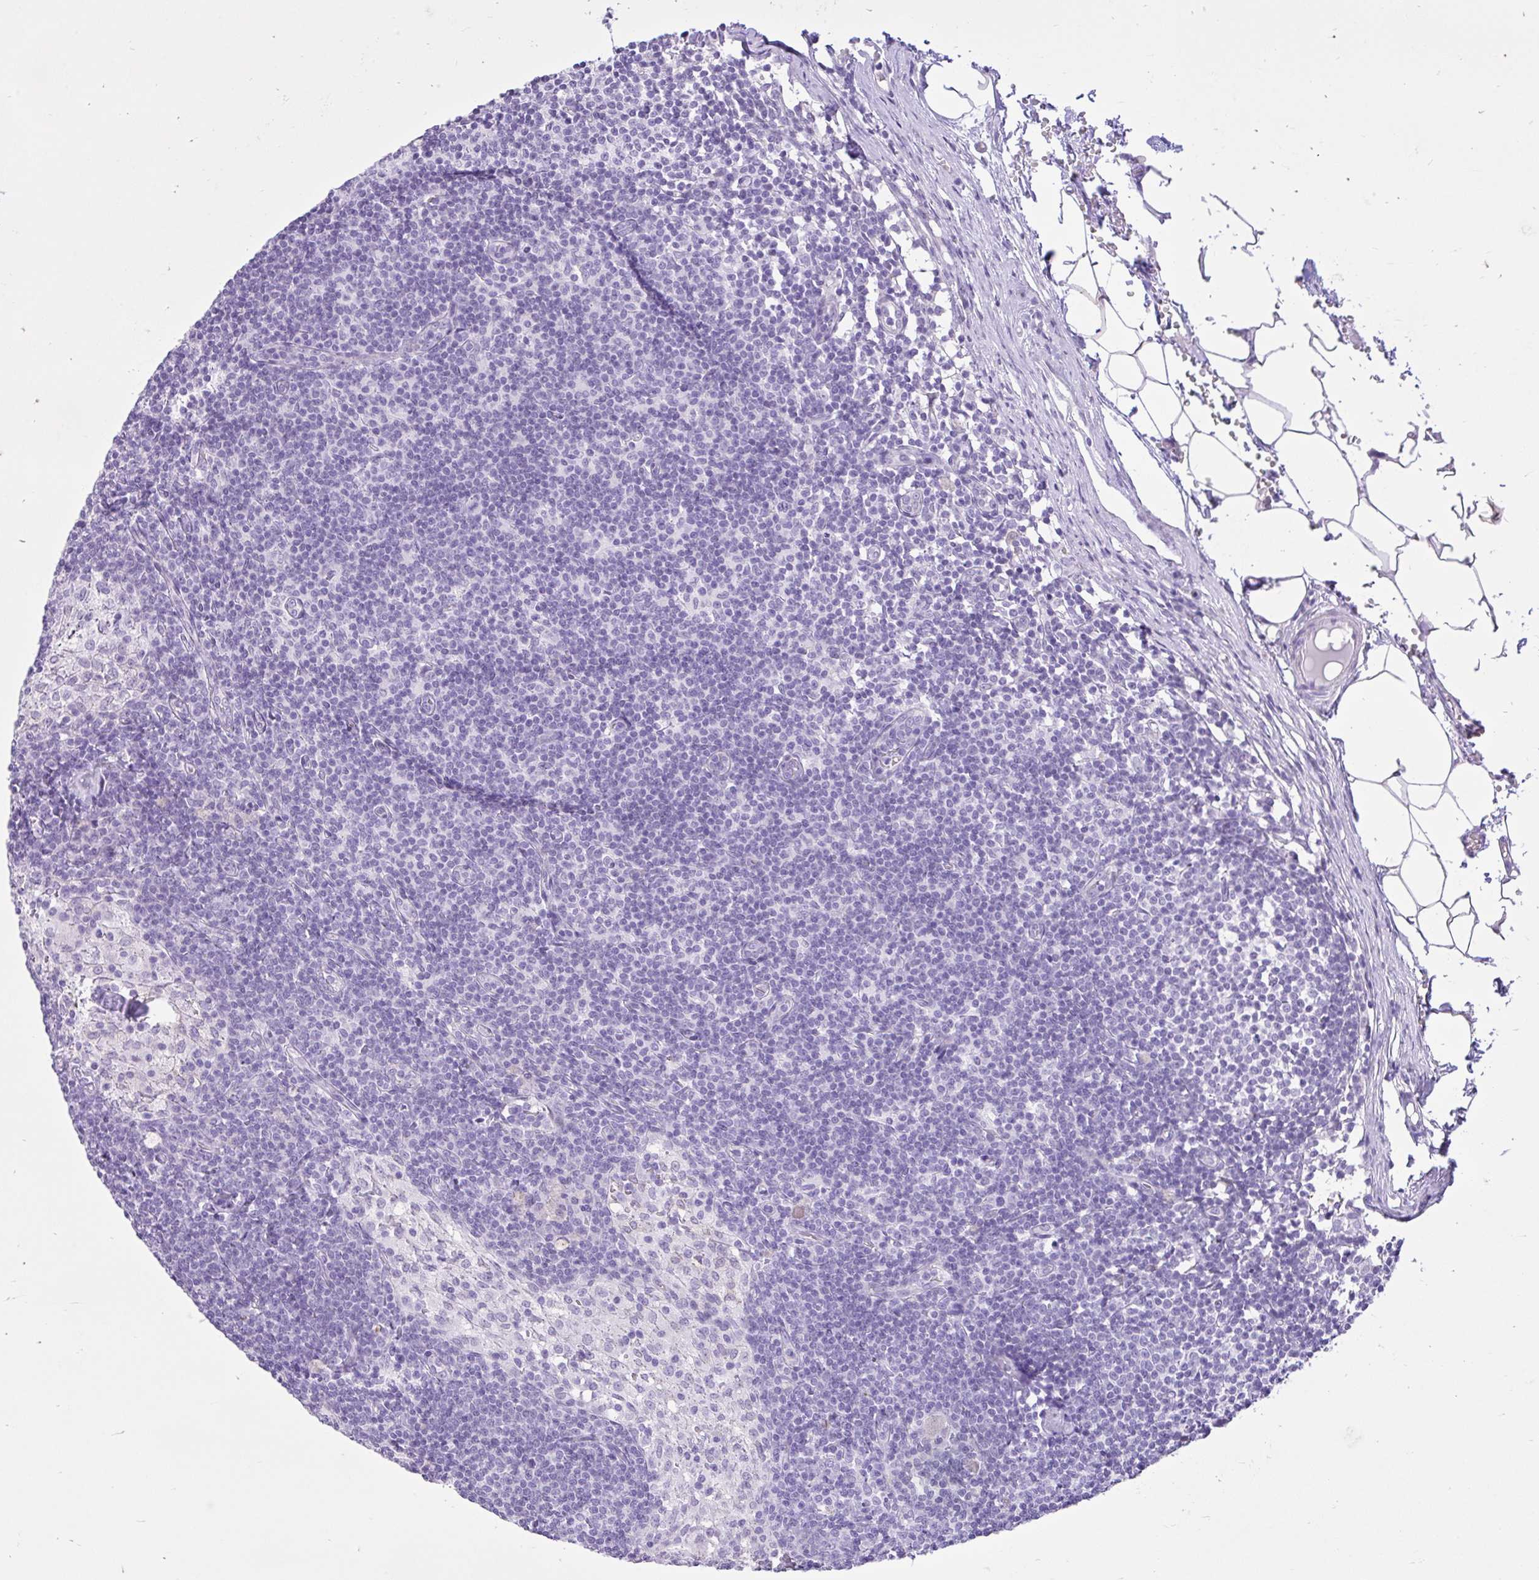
{"staining": {"intensity": "negative", "quantity": "none", "location": "none"}, "tissue": "lymph node", "cell_type": "Germinal center cells", "image_type": "normal", "snomed": [{"axis": "morphology", "description": "Normal tissue, NOS"}, {"axis": "topography", "description": "Lymph node"}], "caption": "A high-resolution photomicrograph shows immunohistochemistry (IHC) staining of normal lymph node, which demonstrates no significant expression in germinal center cells. The staining is performed using DAB brown chromogen with nuclei counter-stained in using hematoxylin.", "gene": "REEP1", "patient": {"sex": "male", "age": 49}}